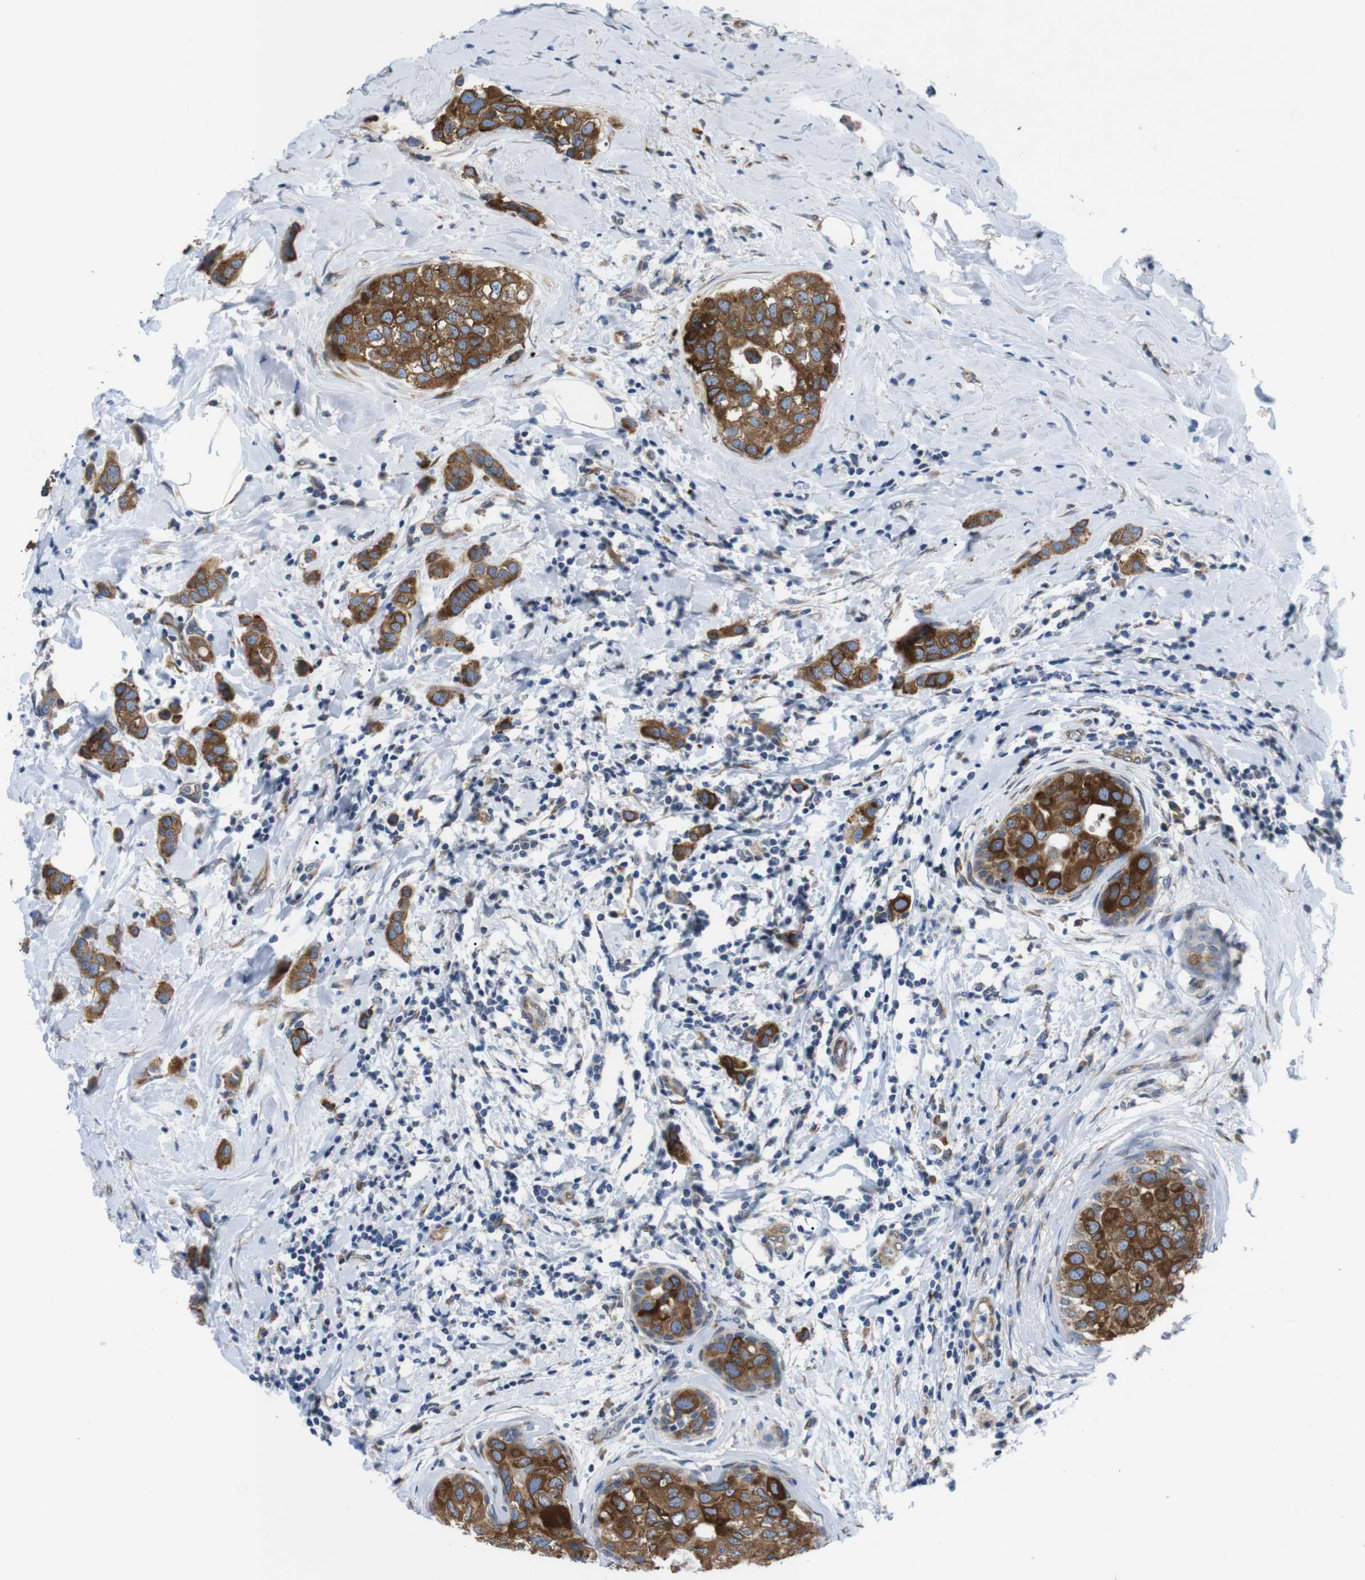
{"staining": {"intensity": "moderate", "quantity": ">75%", "location": "cytoplasmic/membranous"}, "tissue": "breast cancer", "cell_type": "Tumor cells", "image_type": "cancer", "snomed": [{"axis": "morphology", "description": "Duct carcinoma"}, {"axis": "topography", "description": "Breast"}], "caption": "A photomicrograph of human breast invasive ductal carcinoma stained for a protein displays moderate cytoplasmic/membranous brown staining in tumor cells. (Stains: DAB (3,3'-diaminobenzidine) in brown, nuclei in blue, Microscopy: brightfield microscopy at high magnification).", "gene": "HACD3", "patient": {"sex": "female", "age": 50}}